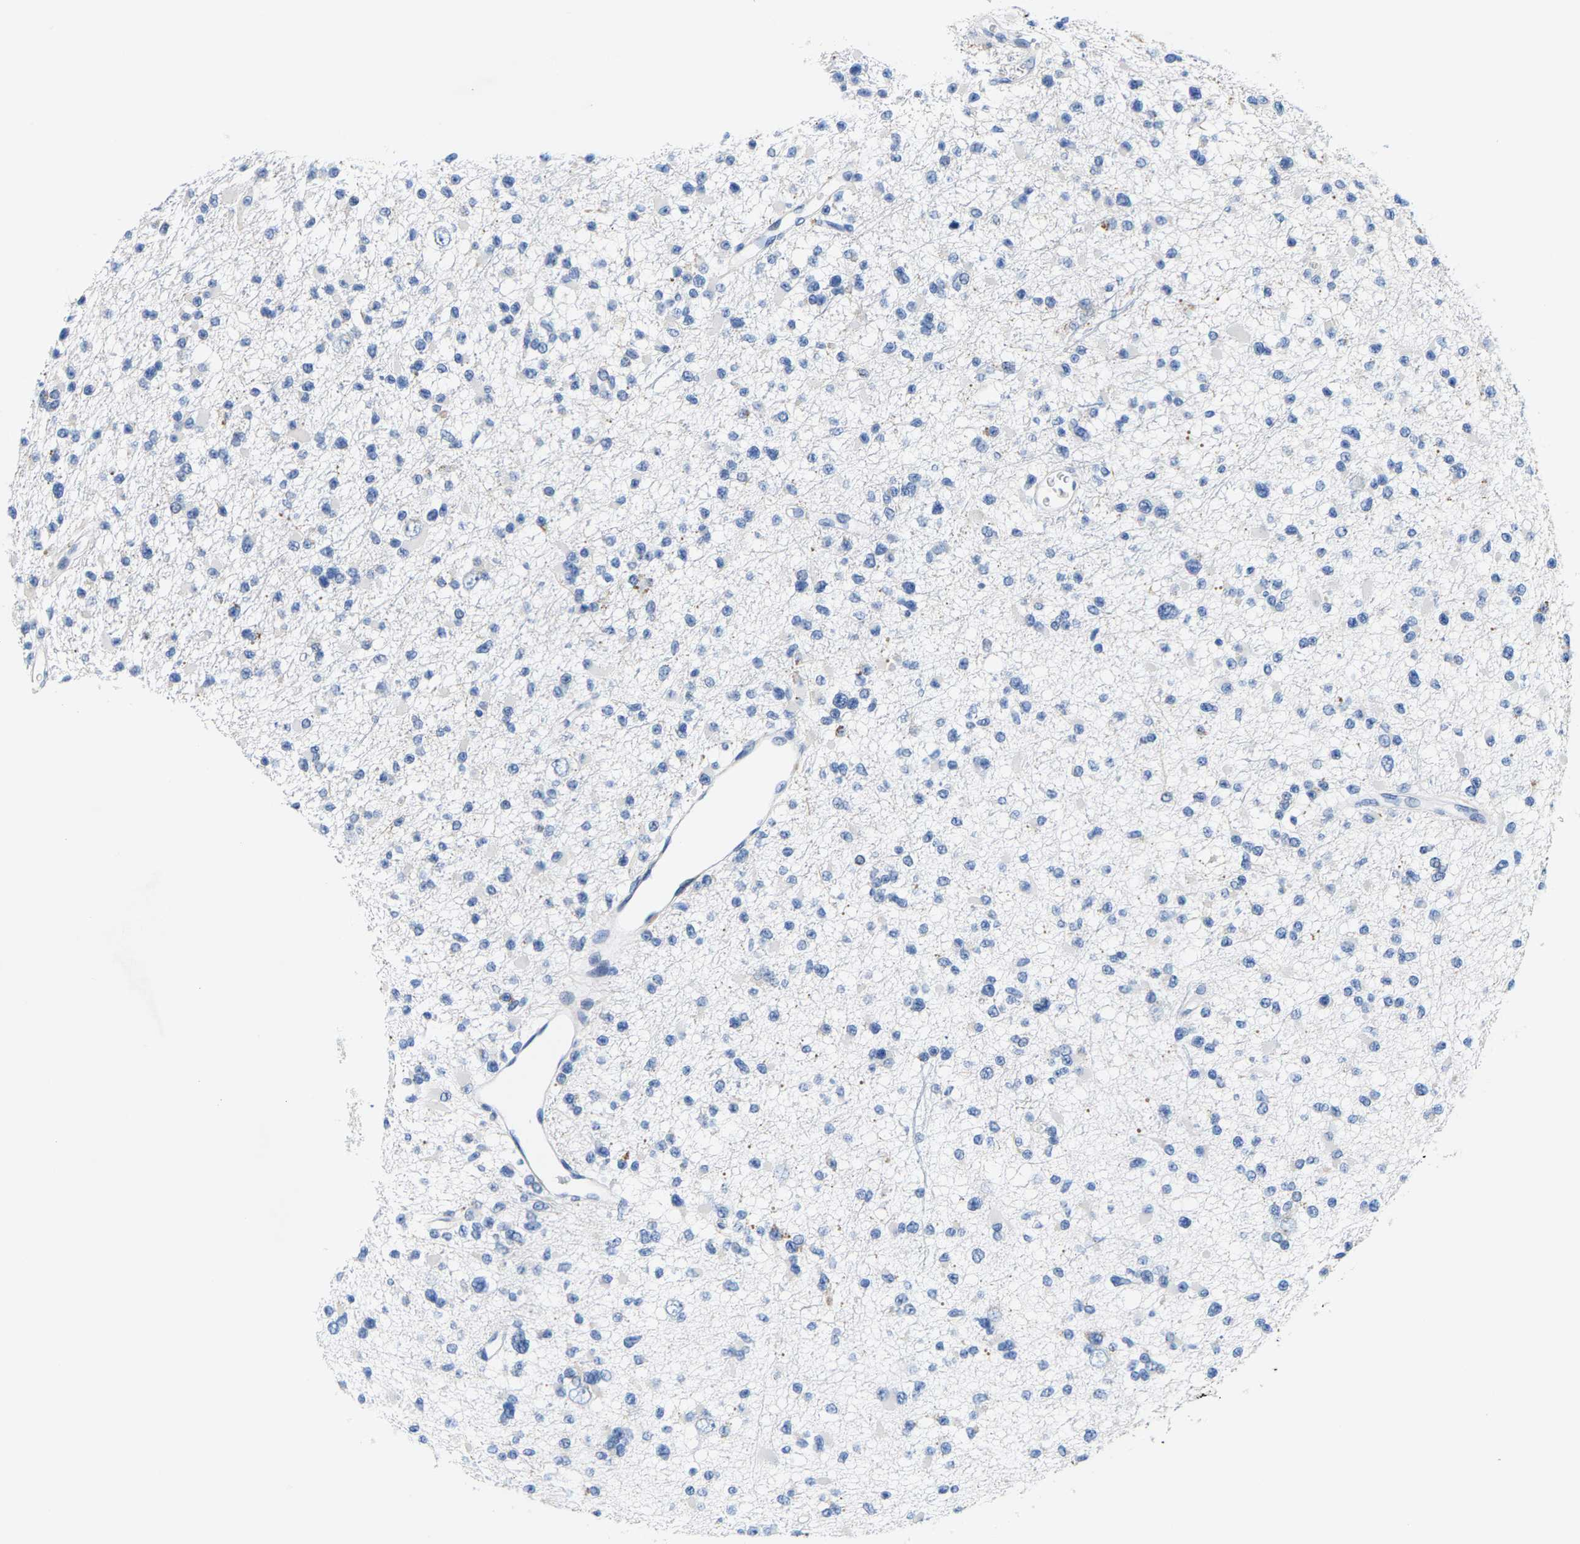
{"staining": {"intensity": "negative", "quantity": "none", "location": "none"}, "tissue": "glioma", "cell_type": "Tumor cells", "image_type": "cancer", "snomed": [{"axis": "morphology", "description": "Glioma, malignant, Low grade"}, {"axis": "topography", "description": "Brain"}], "caption": "Tumor cells show no significant protein staining in malignant glioma (low-grade).", "gene": "KLHL1", "patient": {"sex": "female", "age": 22}}